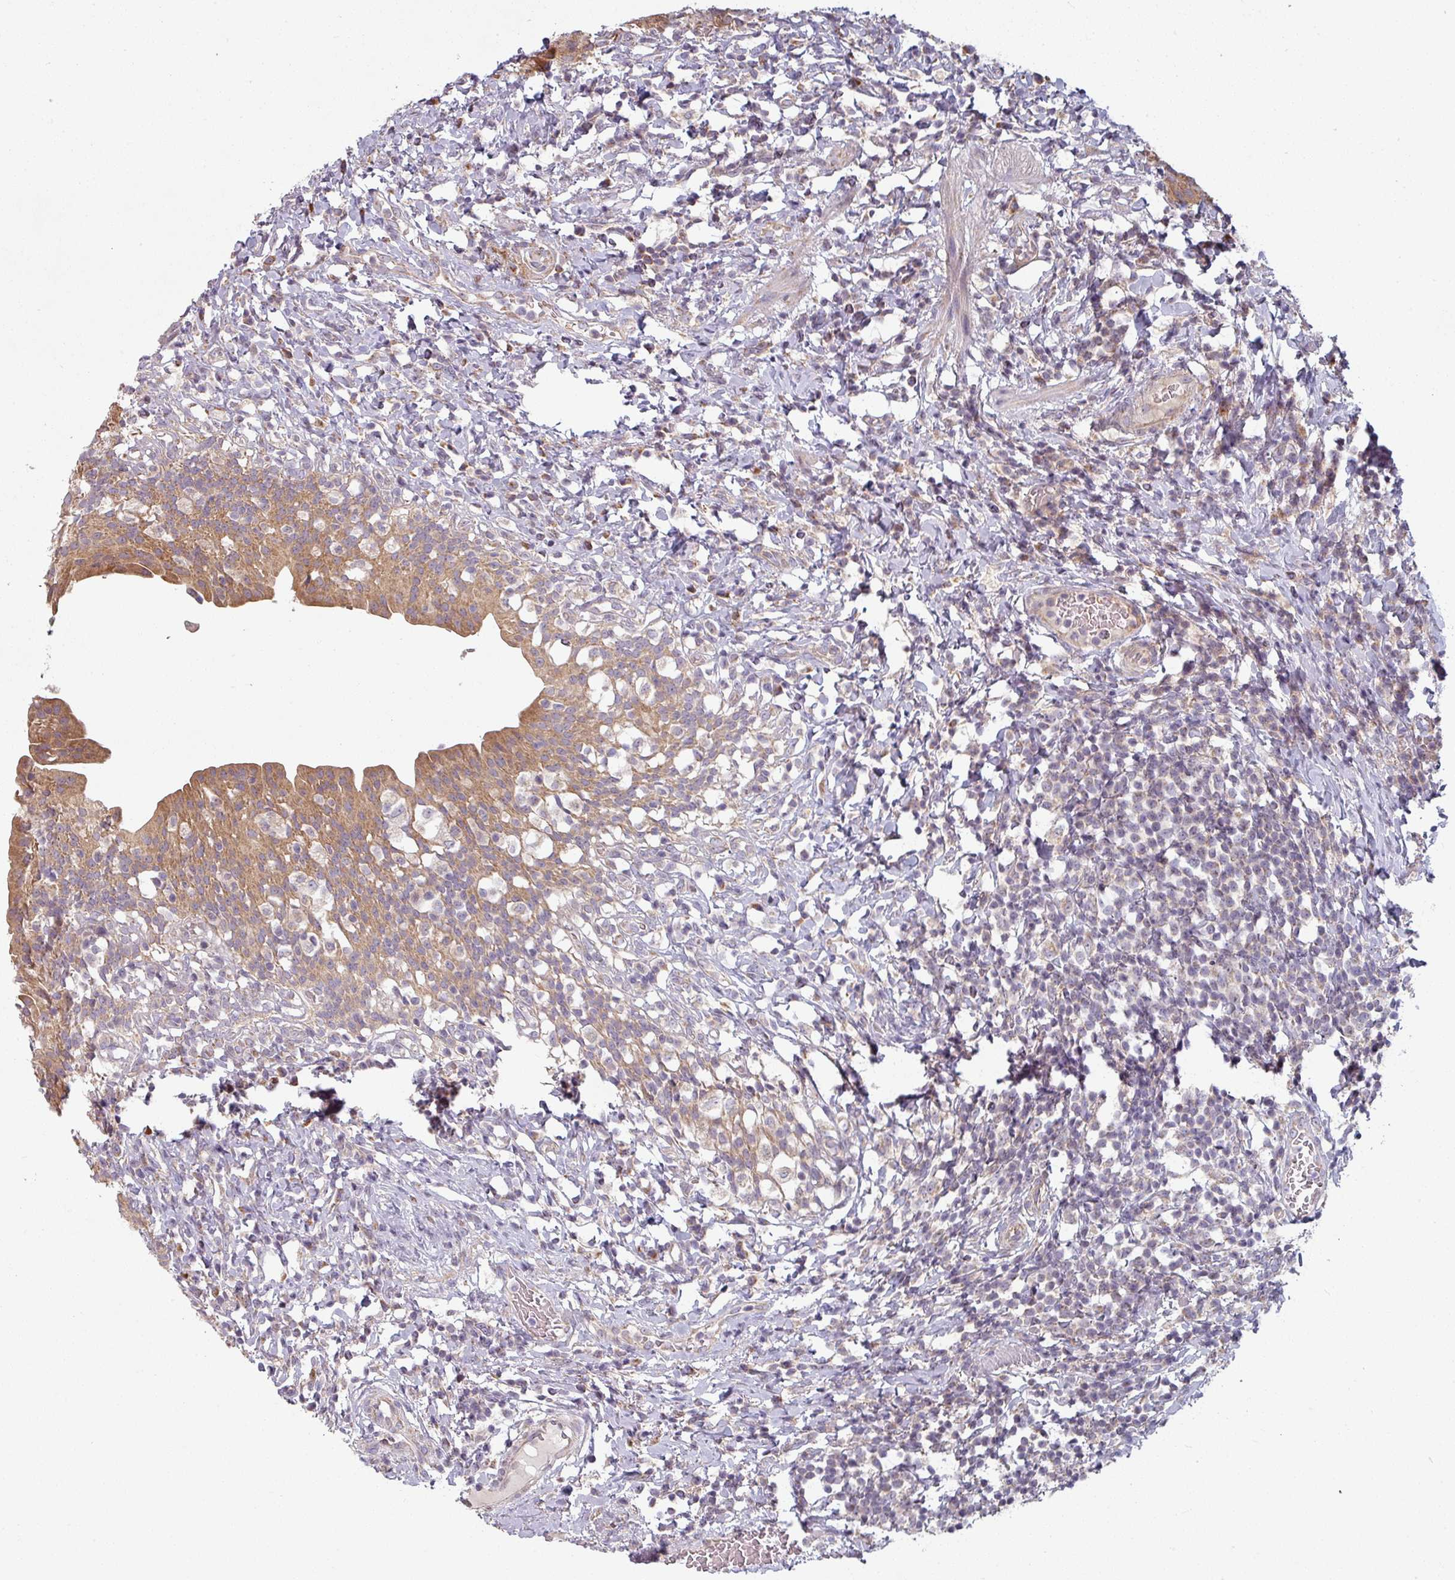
{"staining": {"intensity": "moderate", "quantity": ">75%", "location": "cytoplasmic/membranous"}, "tissue": "urinary bladder", "cell_type": "Urothelial cells", "image_type": "normal", "snomed": [{"axis": "morphology", "description": "Normal tissue, NOS"}, {"axis": "morphology", "description": "Inflammation, NOS"}, {"axis": "topography", "description": "Urinary bladder"}], "caption": "Protein staining by immunohistochemistry (IHC) reveals moderate cytoplasmic/membranous positivity in about >75% of urothelial cells in normal urinary bladder.", "gene": "PLEKHJ1", "patient": {"sex": "male", "age": 64}}